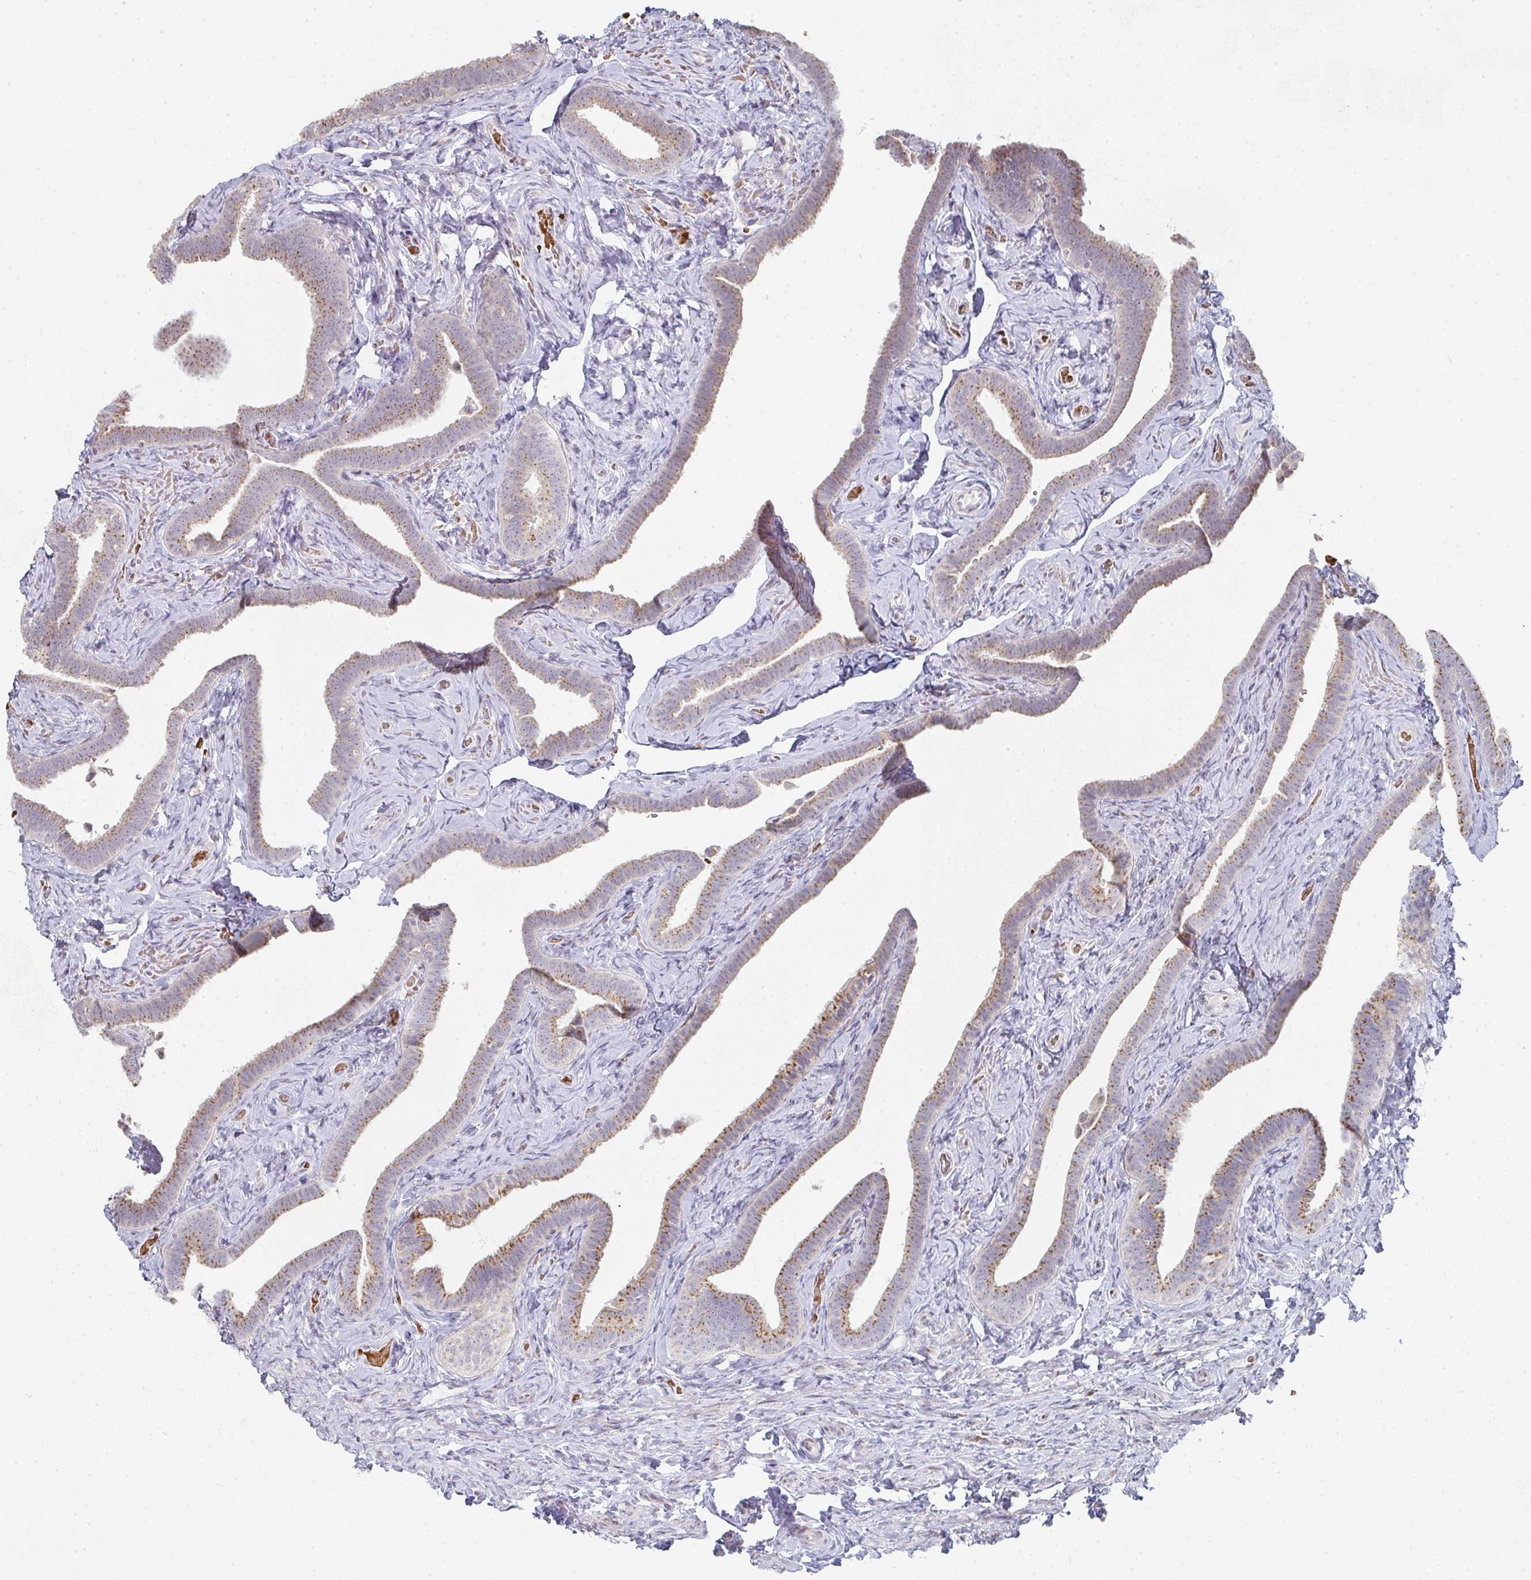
{"staining": {"intensity": "moderate", "quantity": ">75%", "location": "cytoplasmic/membranous"}, "tissue": "fallopian tube", "cell_type": "Glandular cells", "image_type": "normal", "snomed": [{"axis": "morphology", "description": "Normal tissue, NOS"}, {"axis": "topography", "description": "Fallopian tube"}], "caption": "Immunohistochemical staining of benign fallopian tube displays medium levels of moderate cytoplasmic/membranous expression in about >75% of glandular cells.", "gene": "ZNF526", "patient": {"sex": "female", "age": 69}}